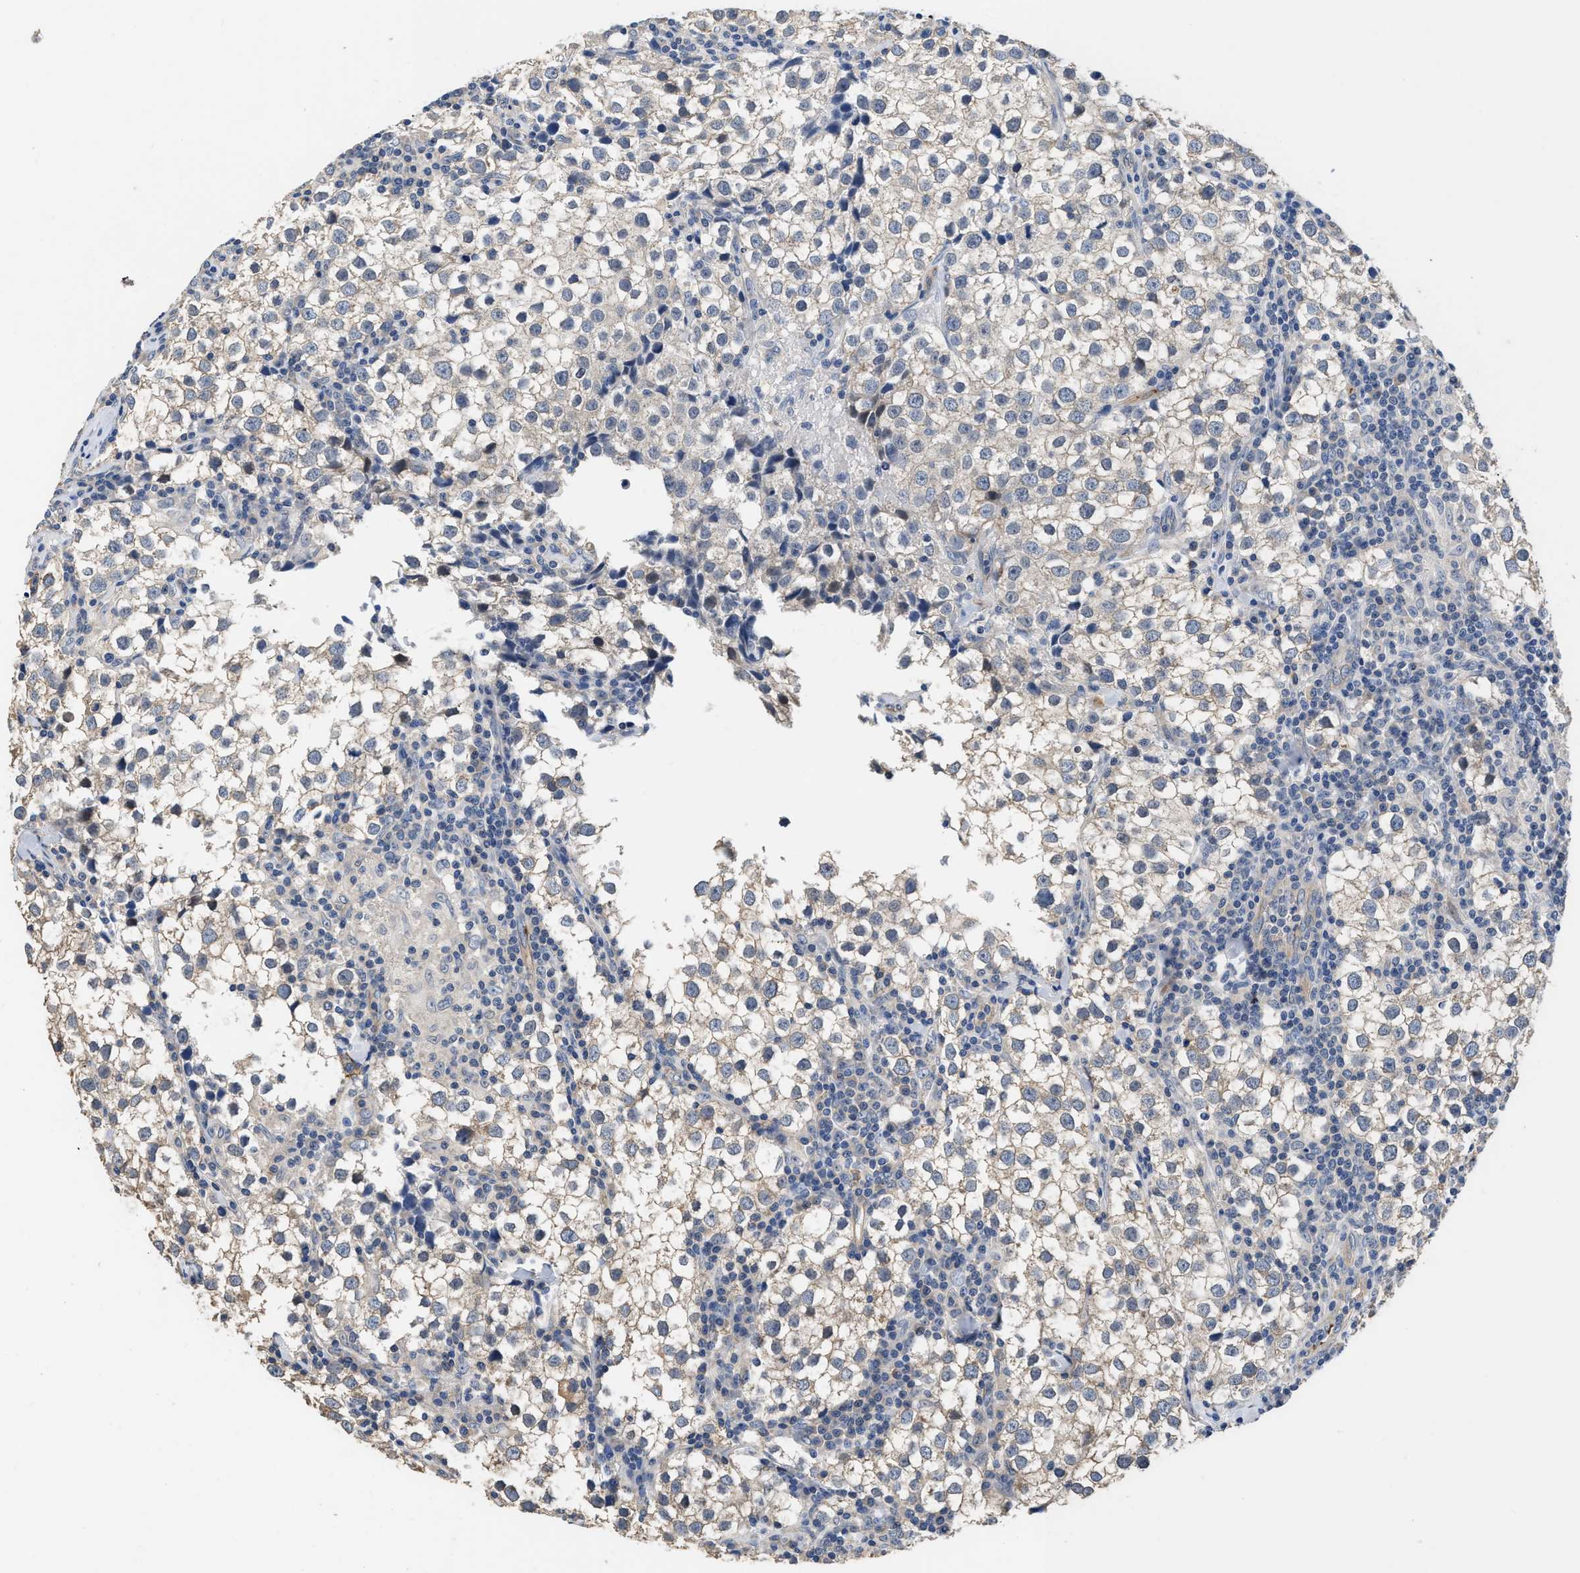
{"staining": {"intensity": "weak", "quantity": "<25%", "location": "cytoplasmic/membranous"}, "tissue": "testis cancer", "cell_type": "Tumor cells", "image_type": "cancer", "snomed": [{"axis": "morphology", "description": "Seminoma, NOS"}, {"axis": "morphology", "description": "Carcinoma, Embryonal, NOS"}, {"axis": "topography", "description": "Testis"}], "caption": "High power microscopy photomicrograph of an IHC histopathology image of testis cancer (embryonal carcinoma), revealing no significant positivity in tumor cells.", "gene": "C22orf42", "patient": {"sex": "male", "age": 36}}